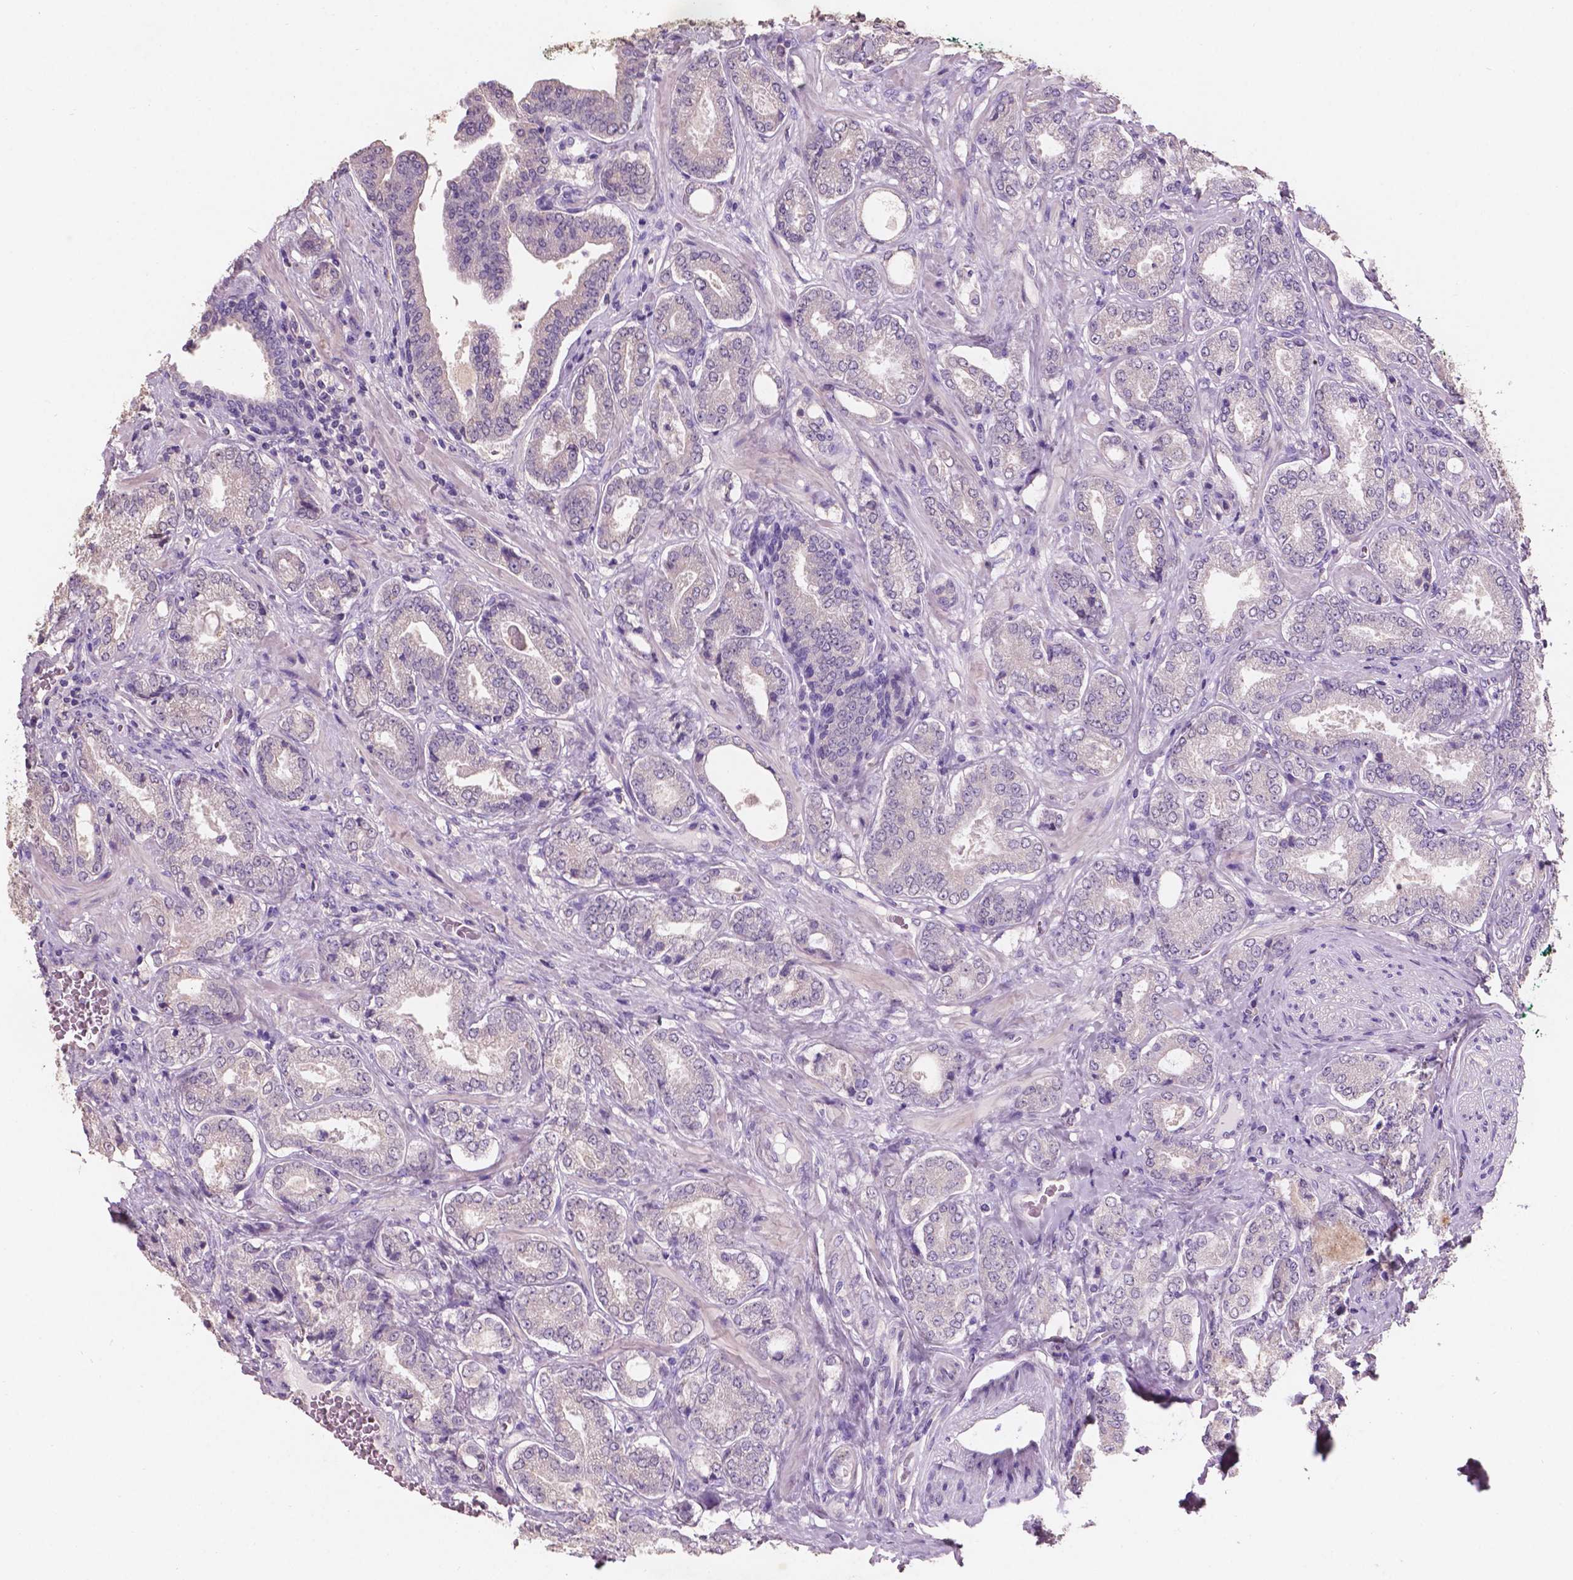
{"staining": {"intensity": "negative", "quantity": "none", "location": "none"}, "tissue": "prostate cancer", "cell_type": "Tumor cells", "image_type": "cancer", "snomed": [{"axis": "morphology", "description": "Adenocarcinoma, NOS"}, {"axis": "topography", "description": "Prostate"}], "caption": "Image shows no protein positivity in tumor cells of prostate adenocarcinoma tissue.", "gene": "SBSN", "patient": {"sex": "male", "age": 64}}